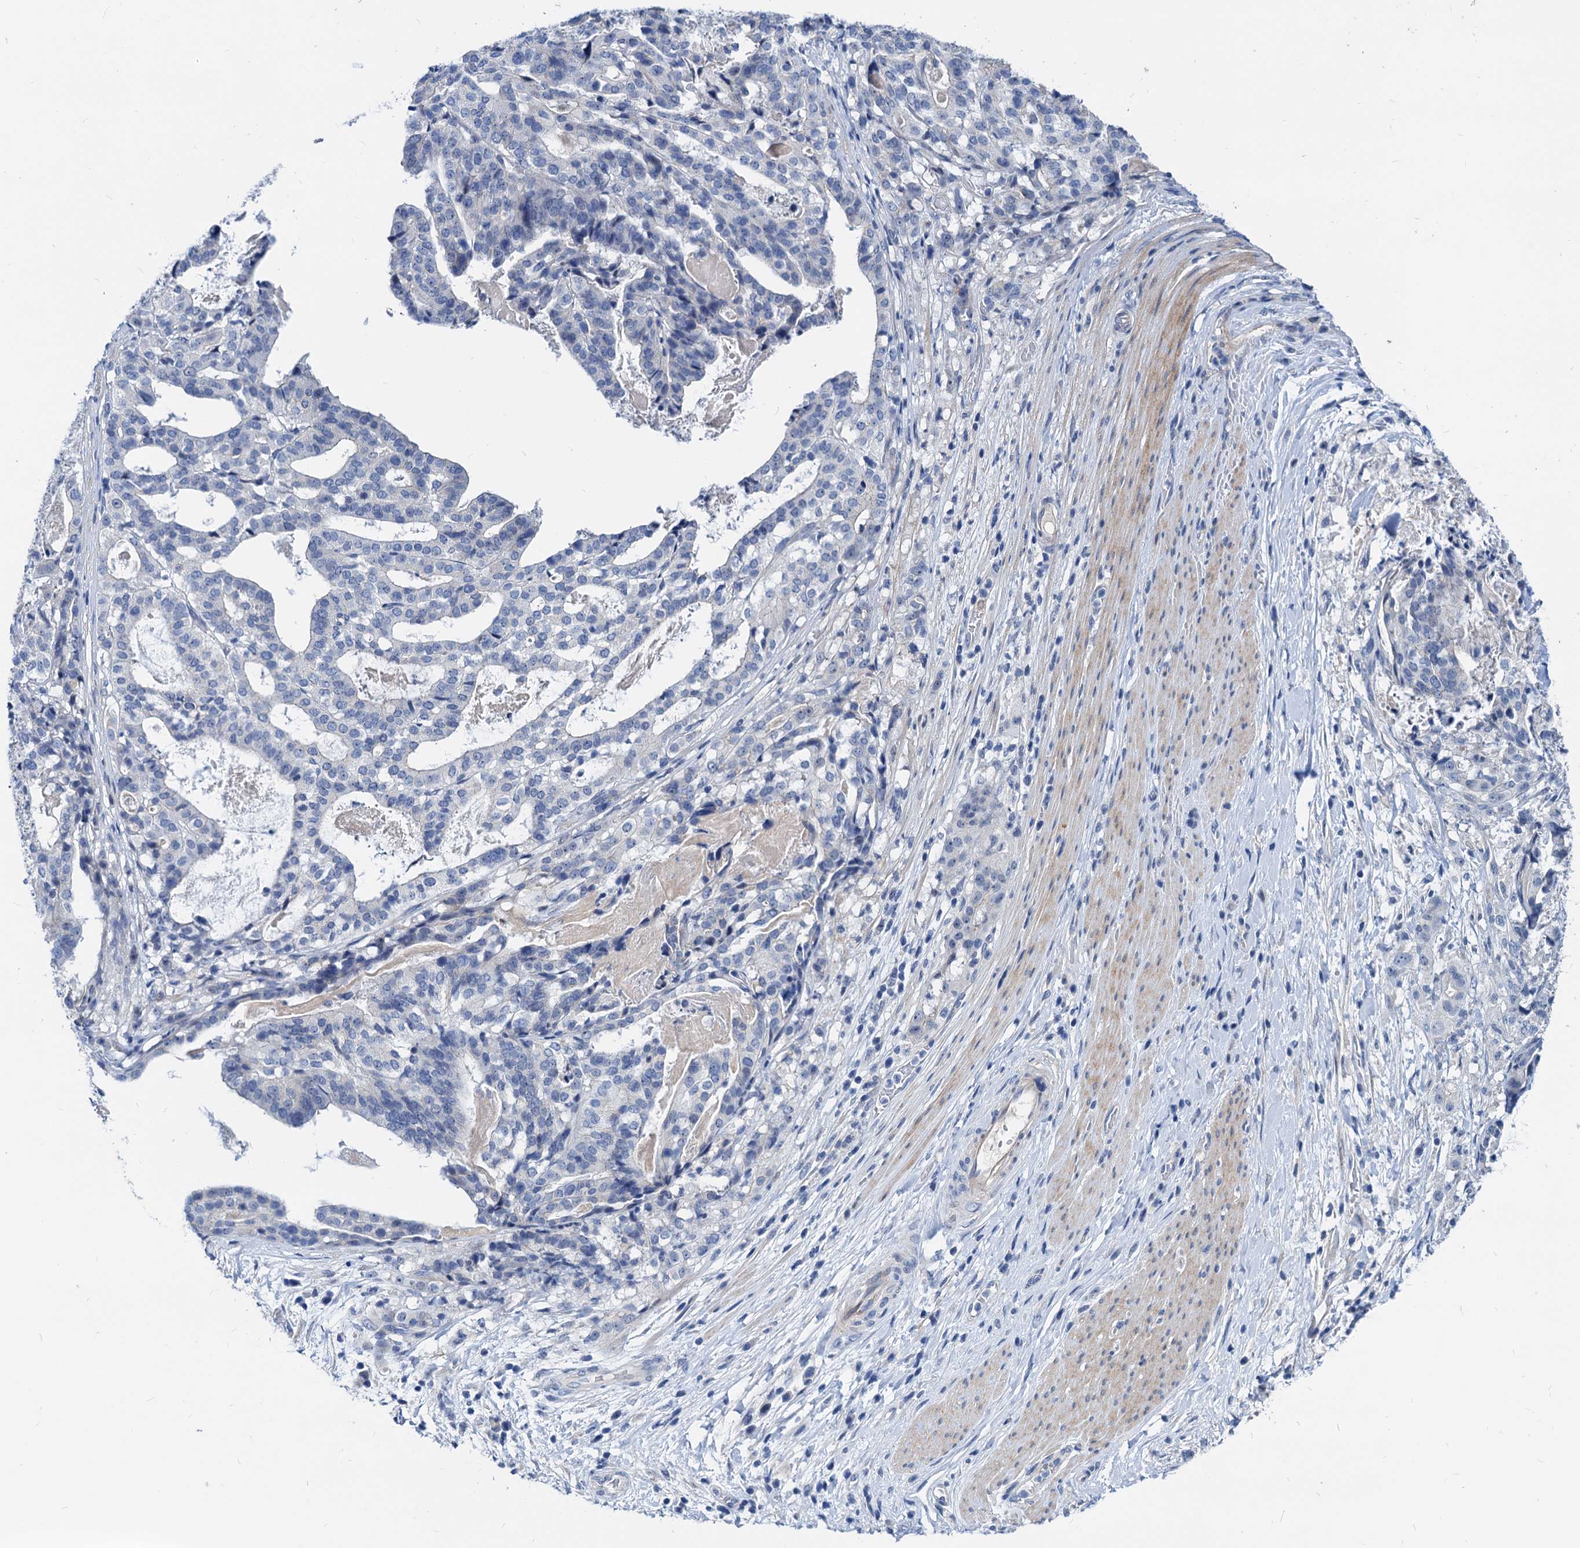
{"staining": {"intensity": "negative", "quantity": "none", "location": "none"}, "tissue": "stomach cancer", "cell_type": "Tumor cells", "image_type": "cancer", "snomed": [{"axis": "morphology", "description": "Adenocarcinoma, NOS"}, {"axis": "topography", "description": "Stomach"}], "caption": "A photomicrograph of adenocarcinoma (stomach) stained for a protein exhibits no brown staining in tumor cells.", "gene": "HSF2", "patient": {"sex": "male", "age": 48}}